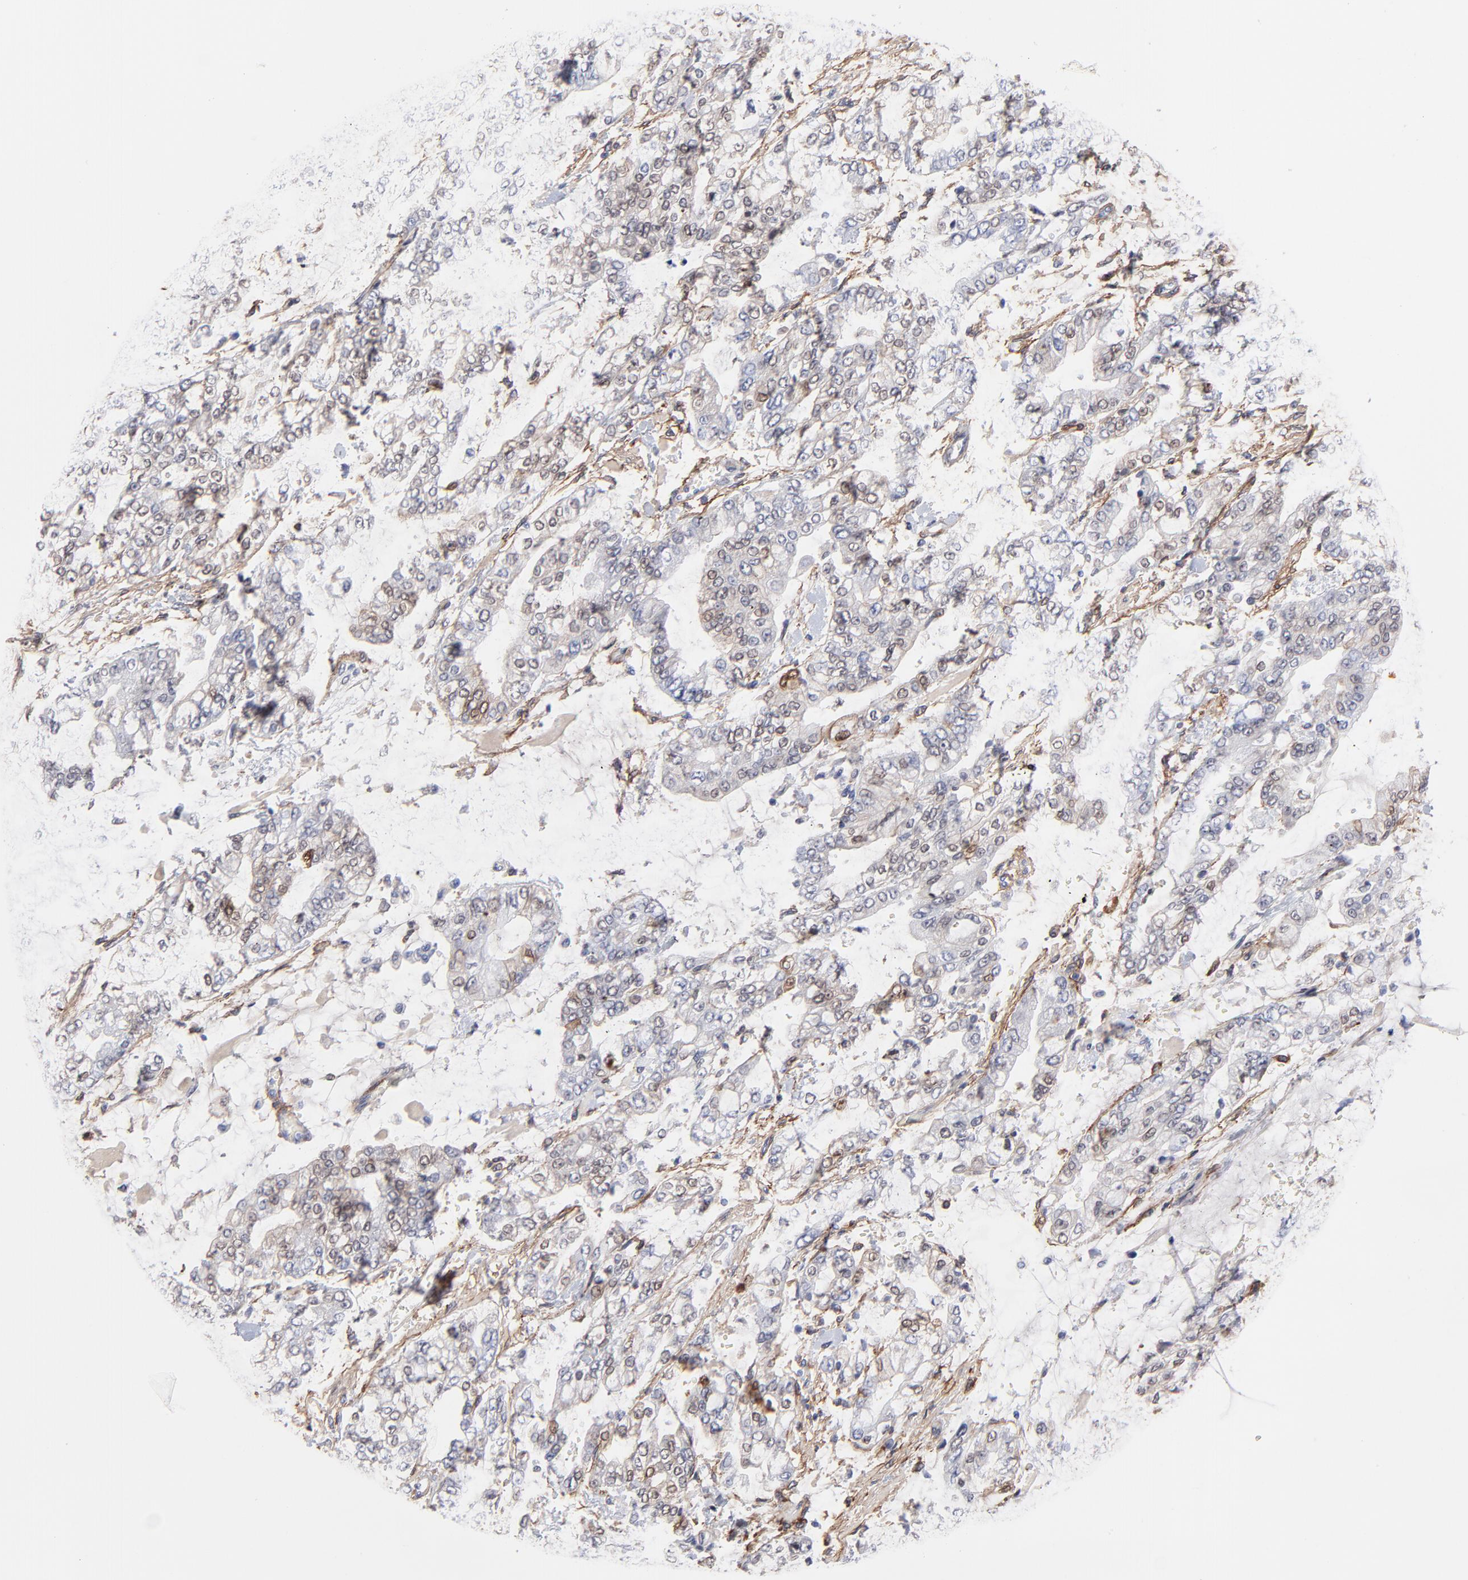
{"staining": {"intensity": "moderate", "quantity": "<25%", "location": "cytoplasmic/membranous,nuclear"}, "tissue": "stomach cancer", "cell_type": "Tumor cells", "image_type": "cancer", "snomed": [{"axis": "morphology", "description": "Normal tissue, NOS"}, {"axis": "morphology", "description": "Adenocarcinoma, NOS"}, {"axis": "topography", "description": "Stomach, upper"}, {"axis": "topography", "description": "Stomach"}], "caption": "Human stomach cancer stained for a protein (brown) shows moderate cytoplasmic/membranous and nuclear positive staining in approximately <25% of tumor cells.", "gene": "PDGFRB", "patient": {"sex": "male", "age": 76}}